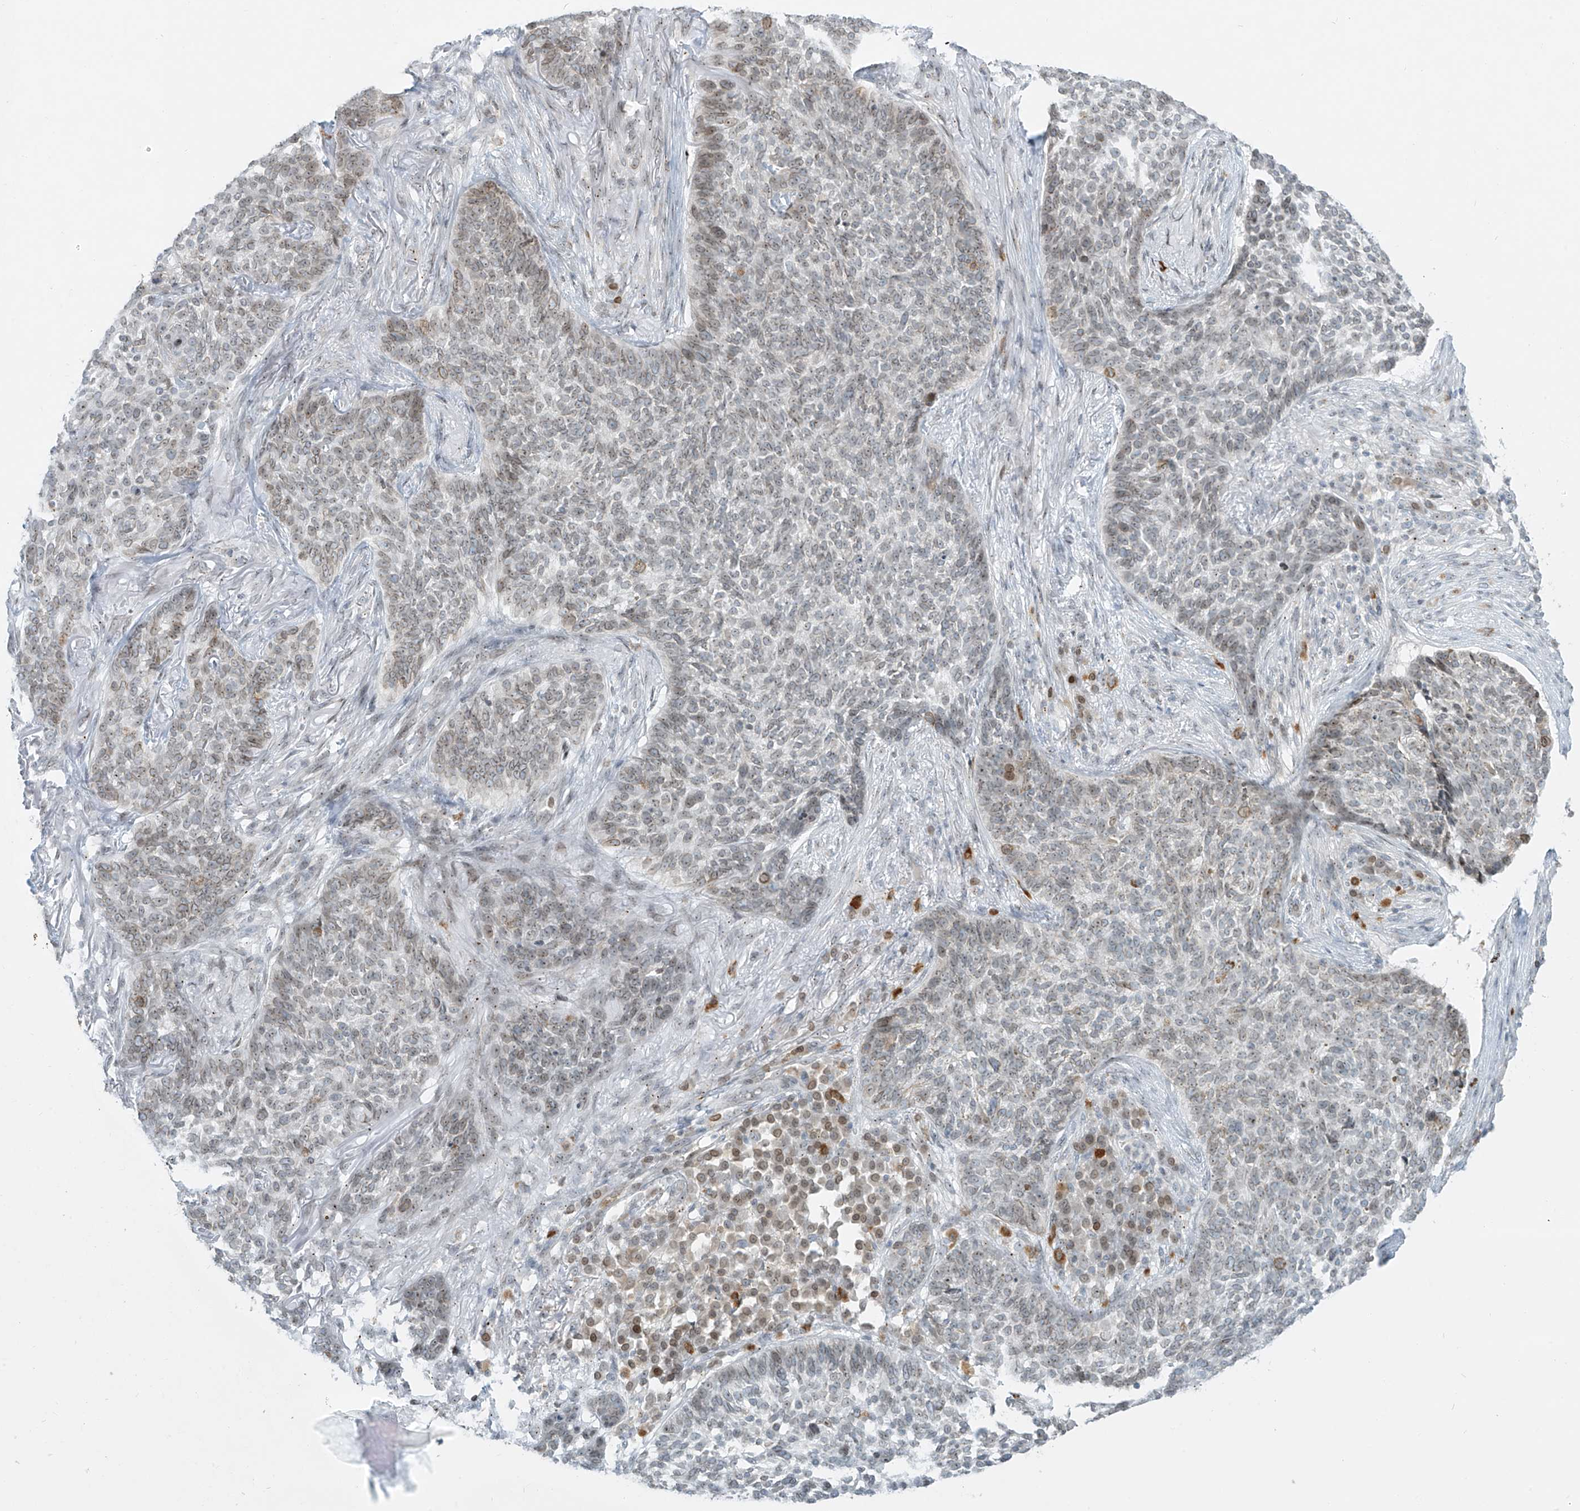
{"staining": {"intensity": "weak", "quantity": "25%-75%", "location": "nuclear"}, "tissue": "skin cancer", "cell_type": "Tumor cells", "image_type": "cancer", "snomed": [{"axis": "morphology", "description": "Basal cell carcinoma"}, {"axis": "topography", "description": "Skin"}], "caption": "Skin cancer stained with a protein marker displays weak staining in tumor cells.", "gene": "SAMD15", "patient": {"sex": "male", "age": 85}}